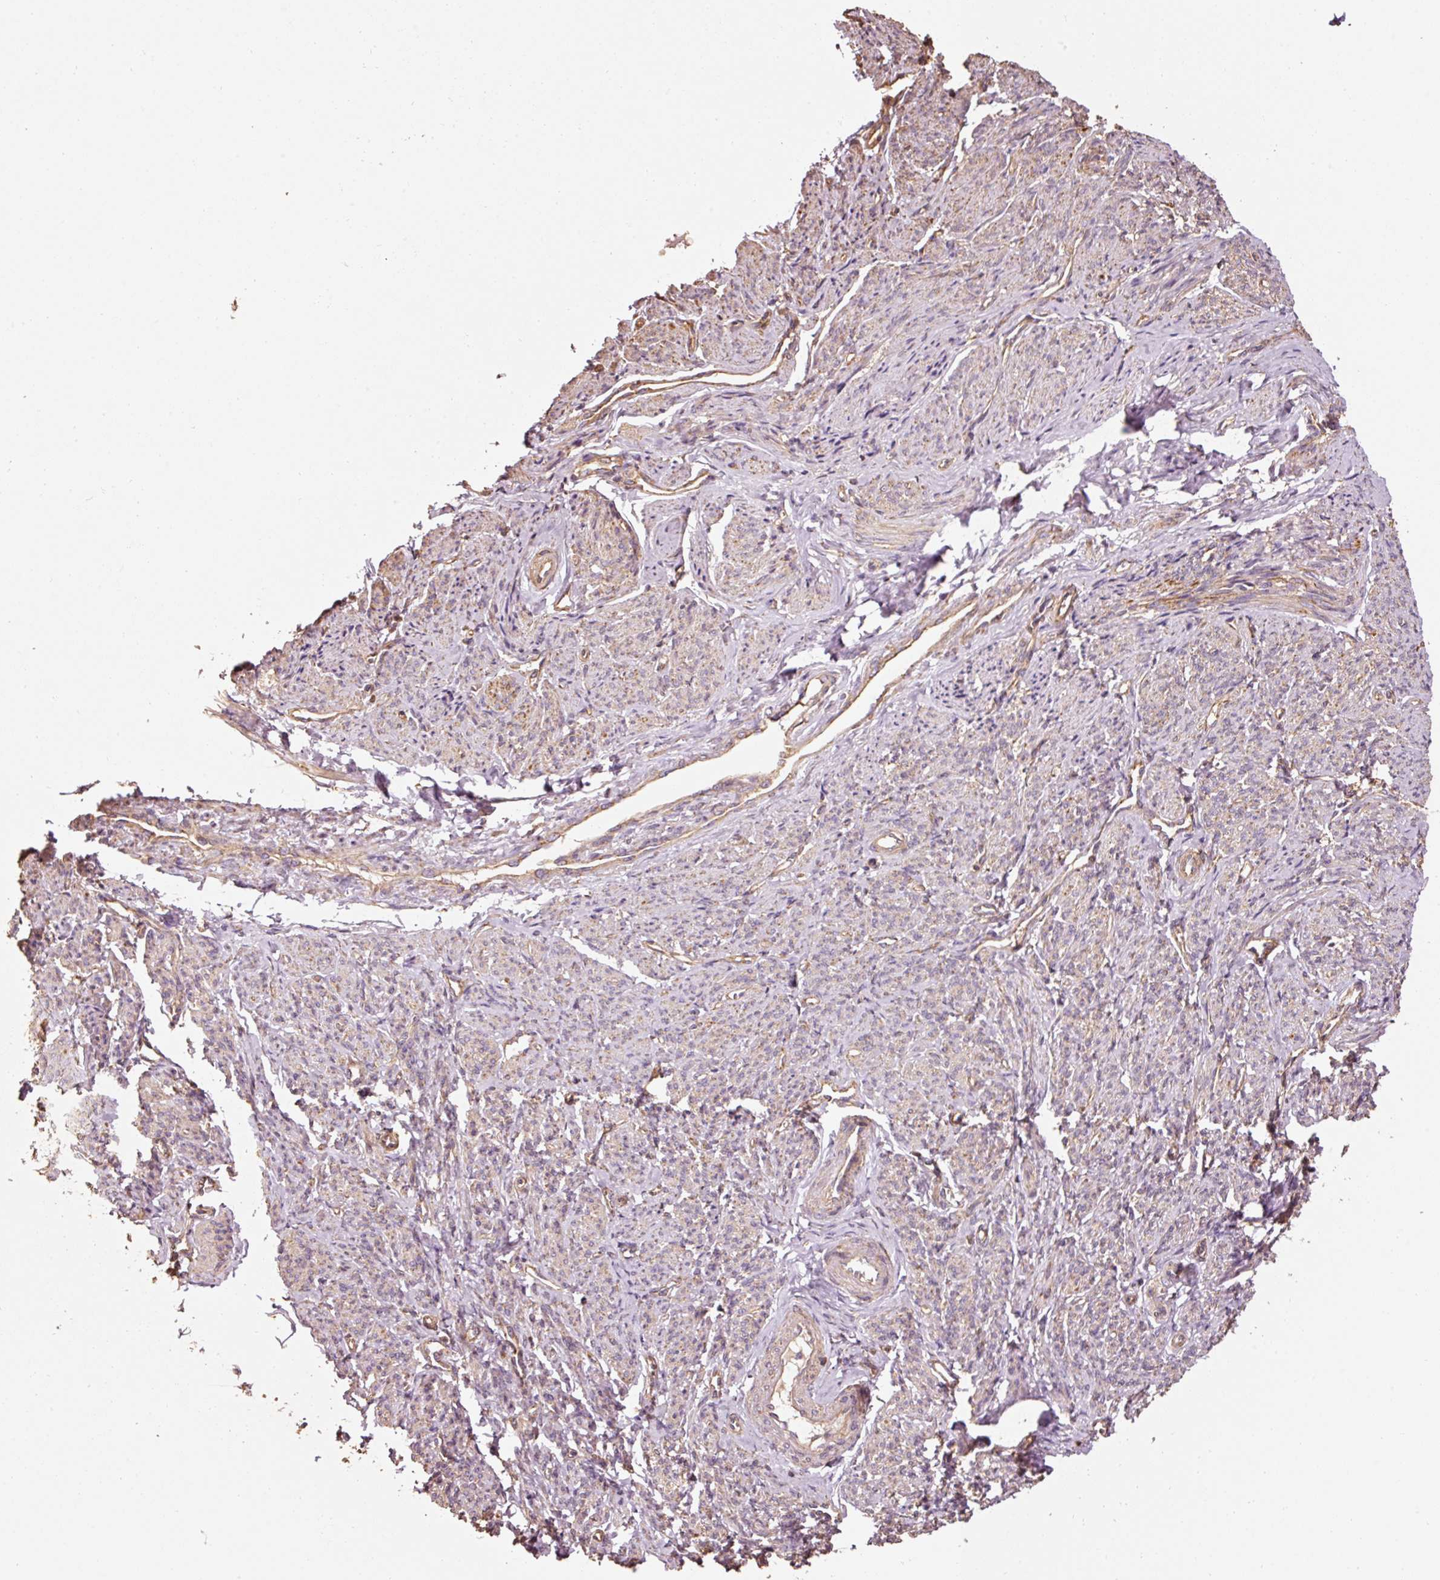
{"staining": {"intensity": "weak", "quantity": "25%-75%", "location": "cytoplasmic/membranous"}, "tissue": "smooth muscle", "cell_type": "Smooth muscle cells", "image_type": "normal", "snomed": [{"axis": "morphology", "description": "Normal tissue, NOS"}, {"axis": "topography", "description": "Smooth muscle"}], "caption": "An immunohistochemistry (IHC) photomicrograph of unremarkable tissue is shown. Protein staining in brown highlights weak cytoplasmic/membranous positivity in smooth muscle within smooth muscle cells. Immunohistochemistry stains the protein of interest in brown and the nuclei are stained blue.", "gene": "EFHC1", "patient": {"sex": "female", "age": 65}}